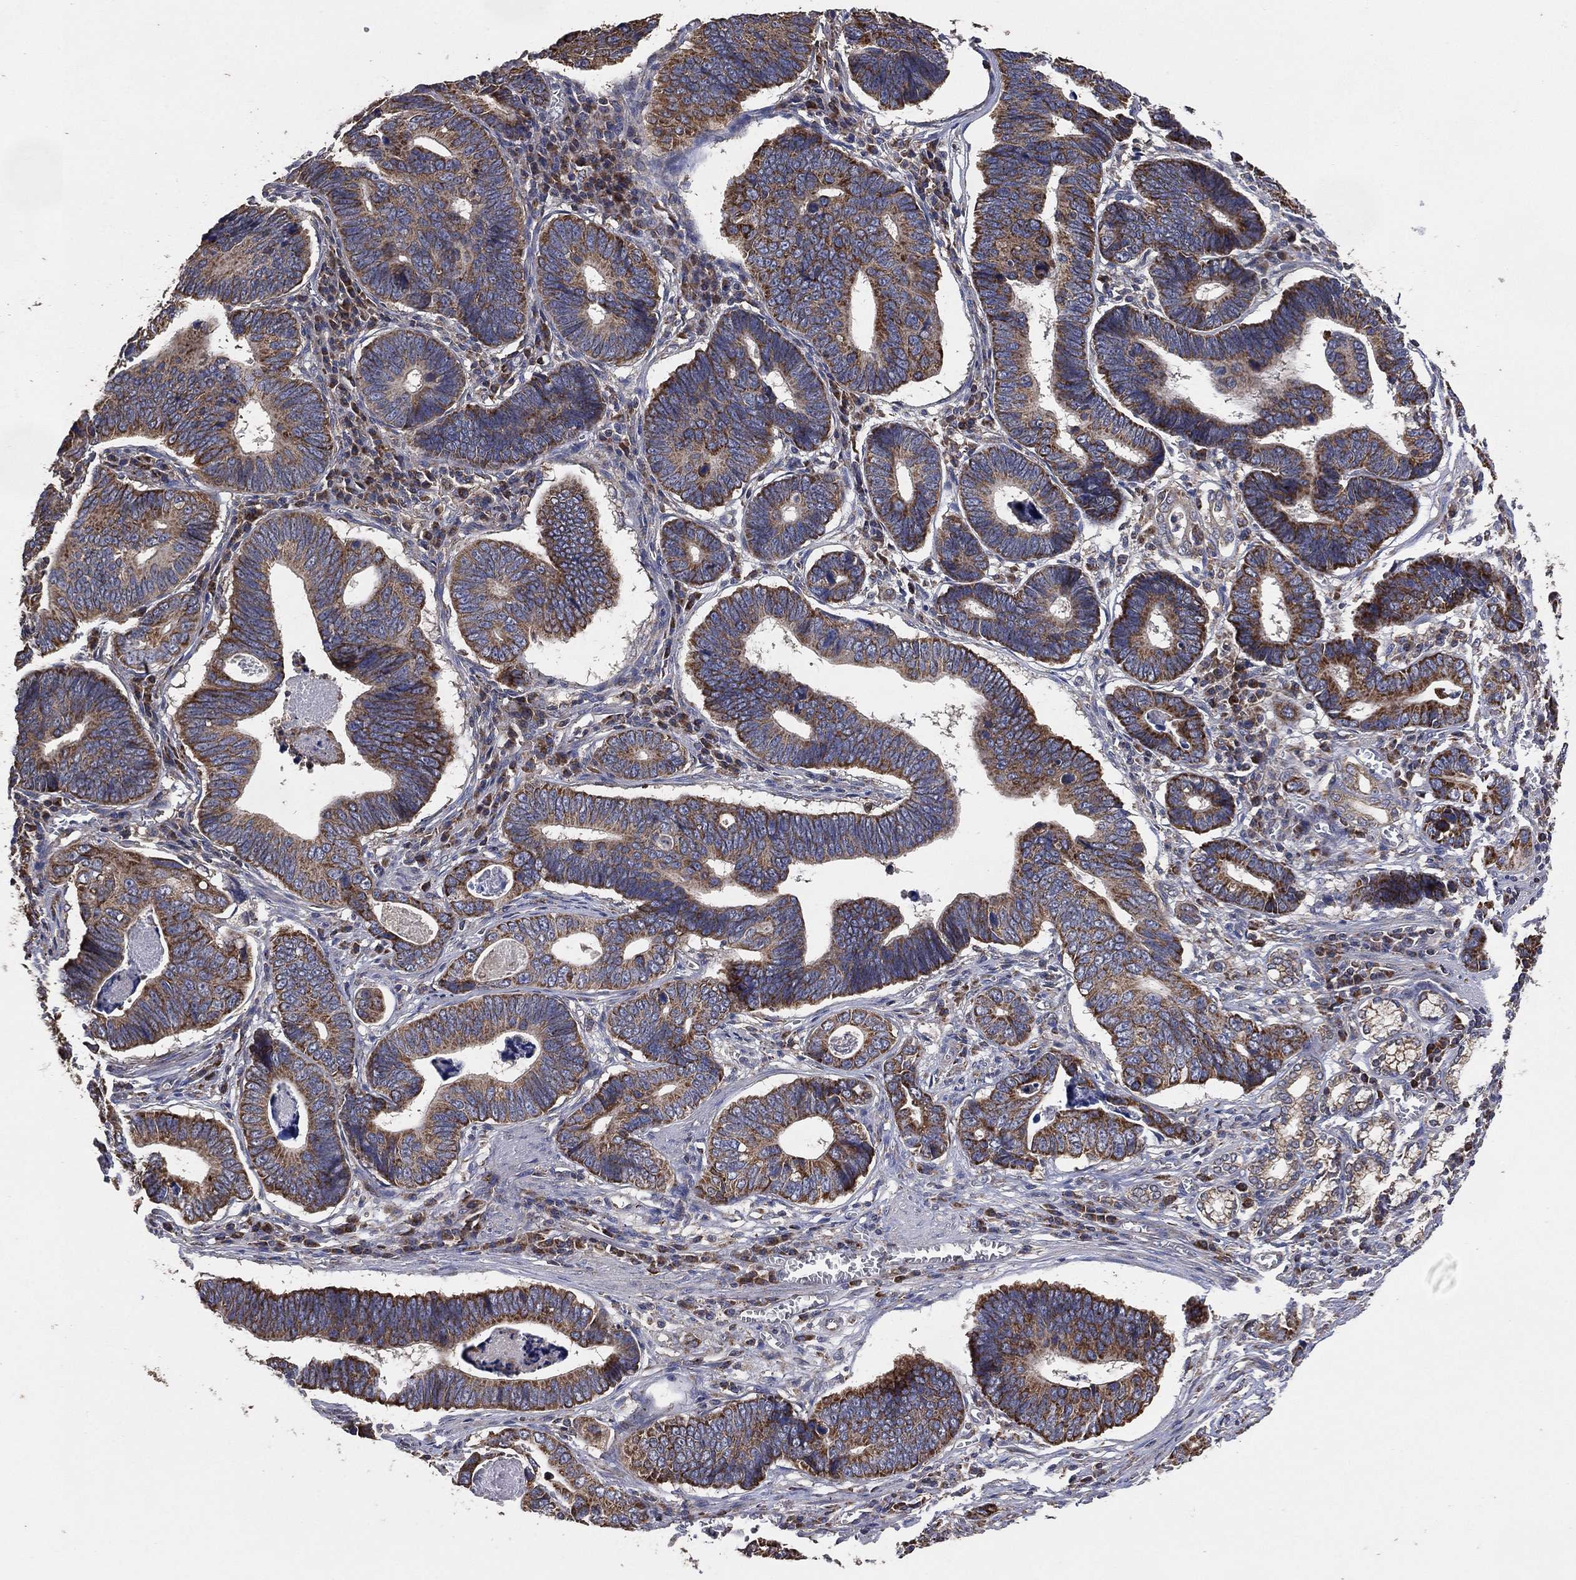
{"staining": {"intensity": "moderate", "quantity": "25%-75%", "location": "cytoplasmic/membranous"}, "tissue": "stomach cancer", "cell_type": "Tumor cells", "image_type": "cancer", "snomed": [{"axis": "morphology", "description": "Adenocarcinoma, NOS"}, {"axis": "topography", "description": "Stomach"}], "caption": "Immunohistochemical staining of human adenocarcinoma (stomach) exhibits medium levels of moderate cytoplasmic/membranous expression in about 25%-75% of tumor cells. The staining is performed using DAB brown chromogen to label protein expression. The nuclei are counter-stained blue using hematoxylin.", "gene": "LIMD1", "patient": {"sex": "male", "age": 84}}